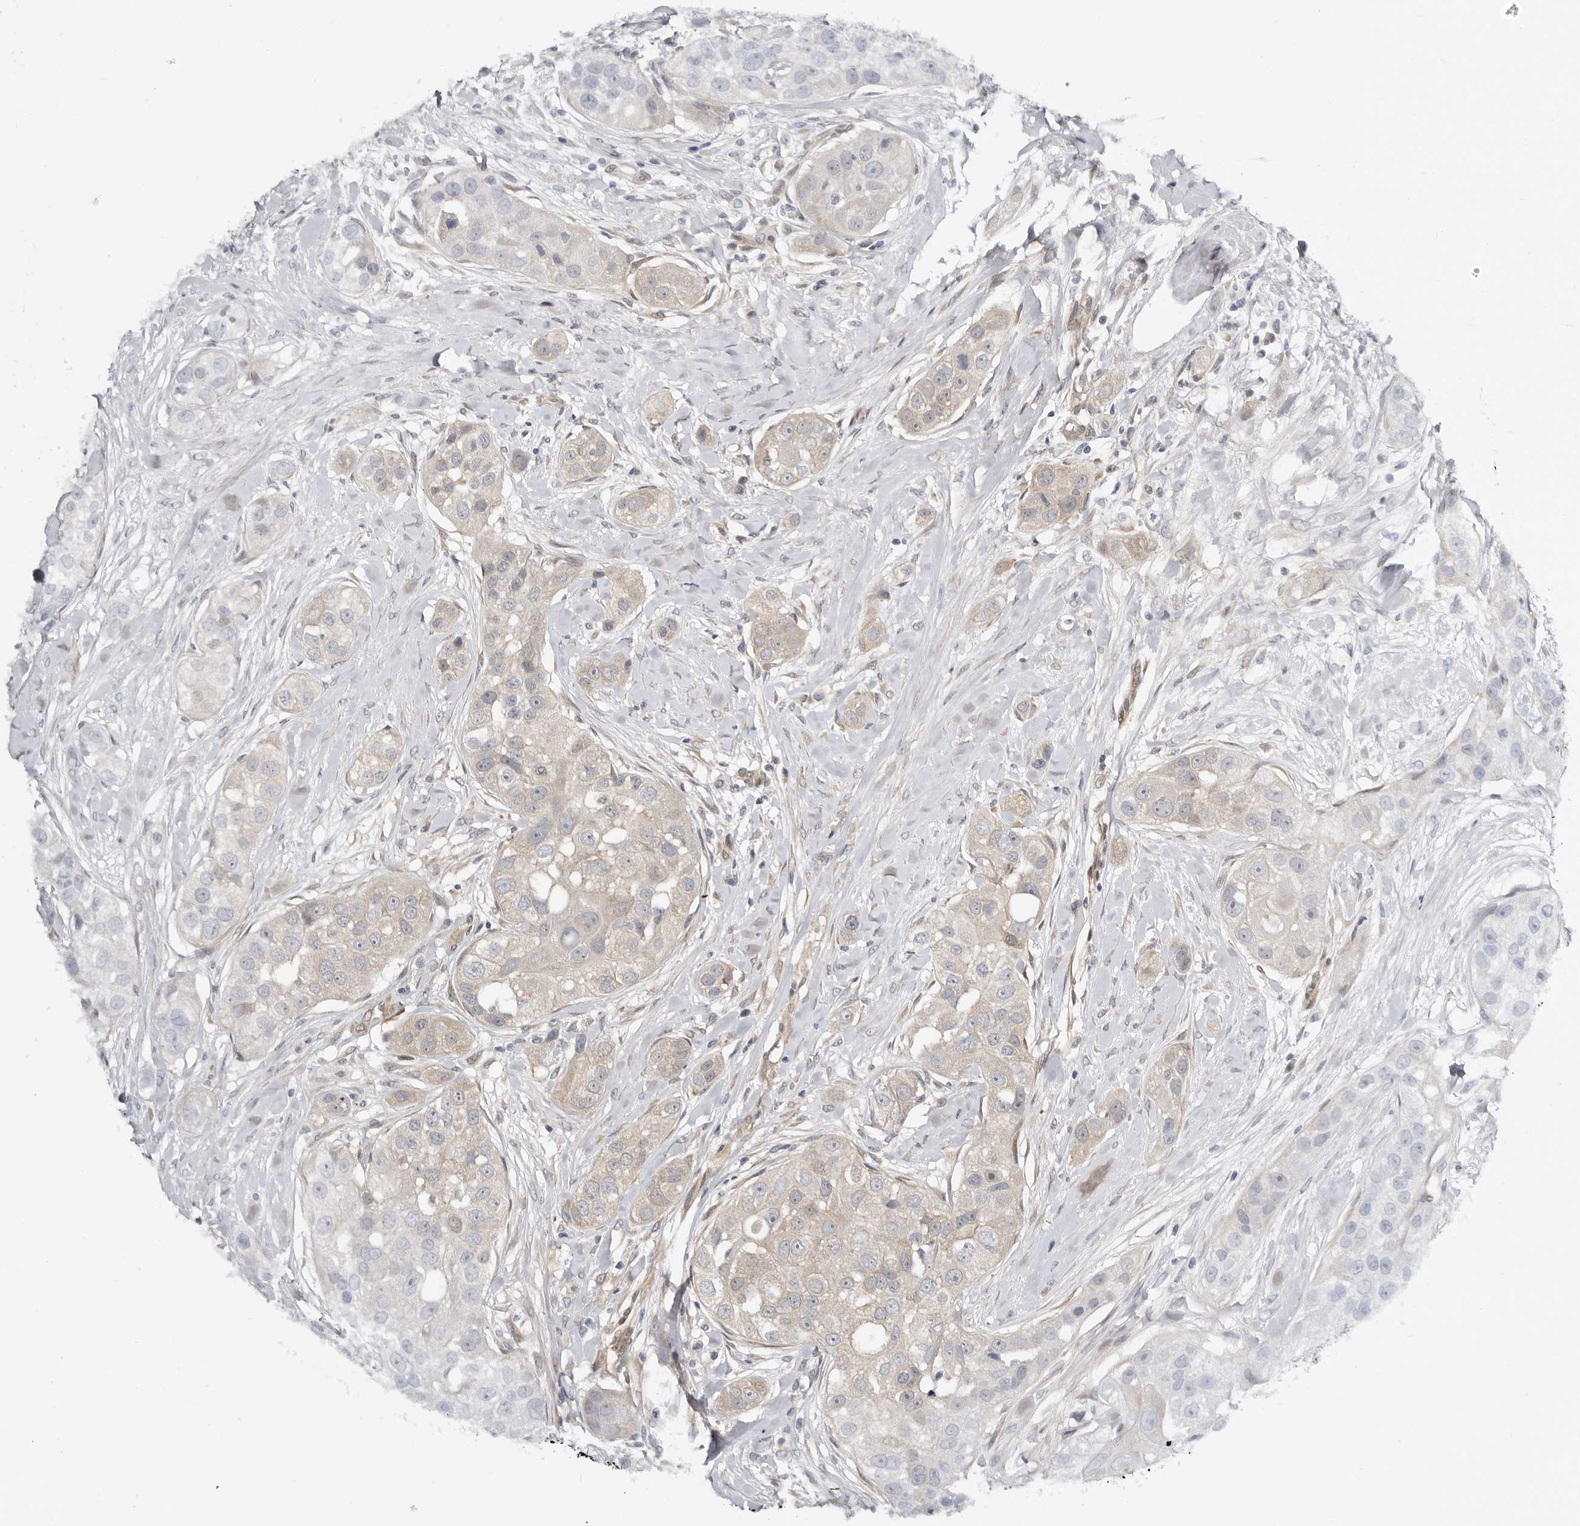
{"staining": {"intensity": "negative", "quantity": "none", "location": "none"}, "tissue": "head and neck cancer", "cell_type": "Tumor cells", "image_type": "cancer", "snomed": [{"axis": "morphology", "description": "Normal tissue, NOS"}, {"axis": "morphology", "description": "Squamous cell carcinoma, NOS"}, {"axis": "topography", "description": "Skeletal muscle"}, {"axis": "topography", "description": "Head-Neck"}], "caption": "IHC histopathology image of neoplastic tissue: human head and neck cancer (squamous cell carcinoma) stained with DAB (3,3'-diaminobenzidine) exhibits no significant protein positivity in tumor cells.", "gene": "SBDS", "patient": {"sex": "male", "age": 51}}